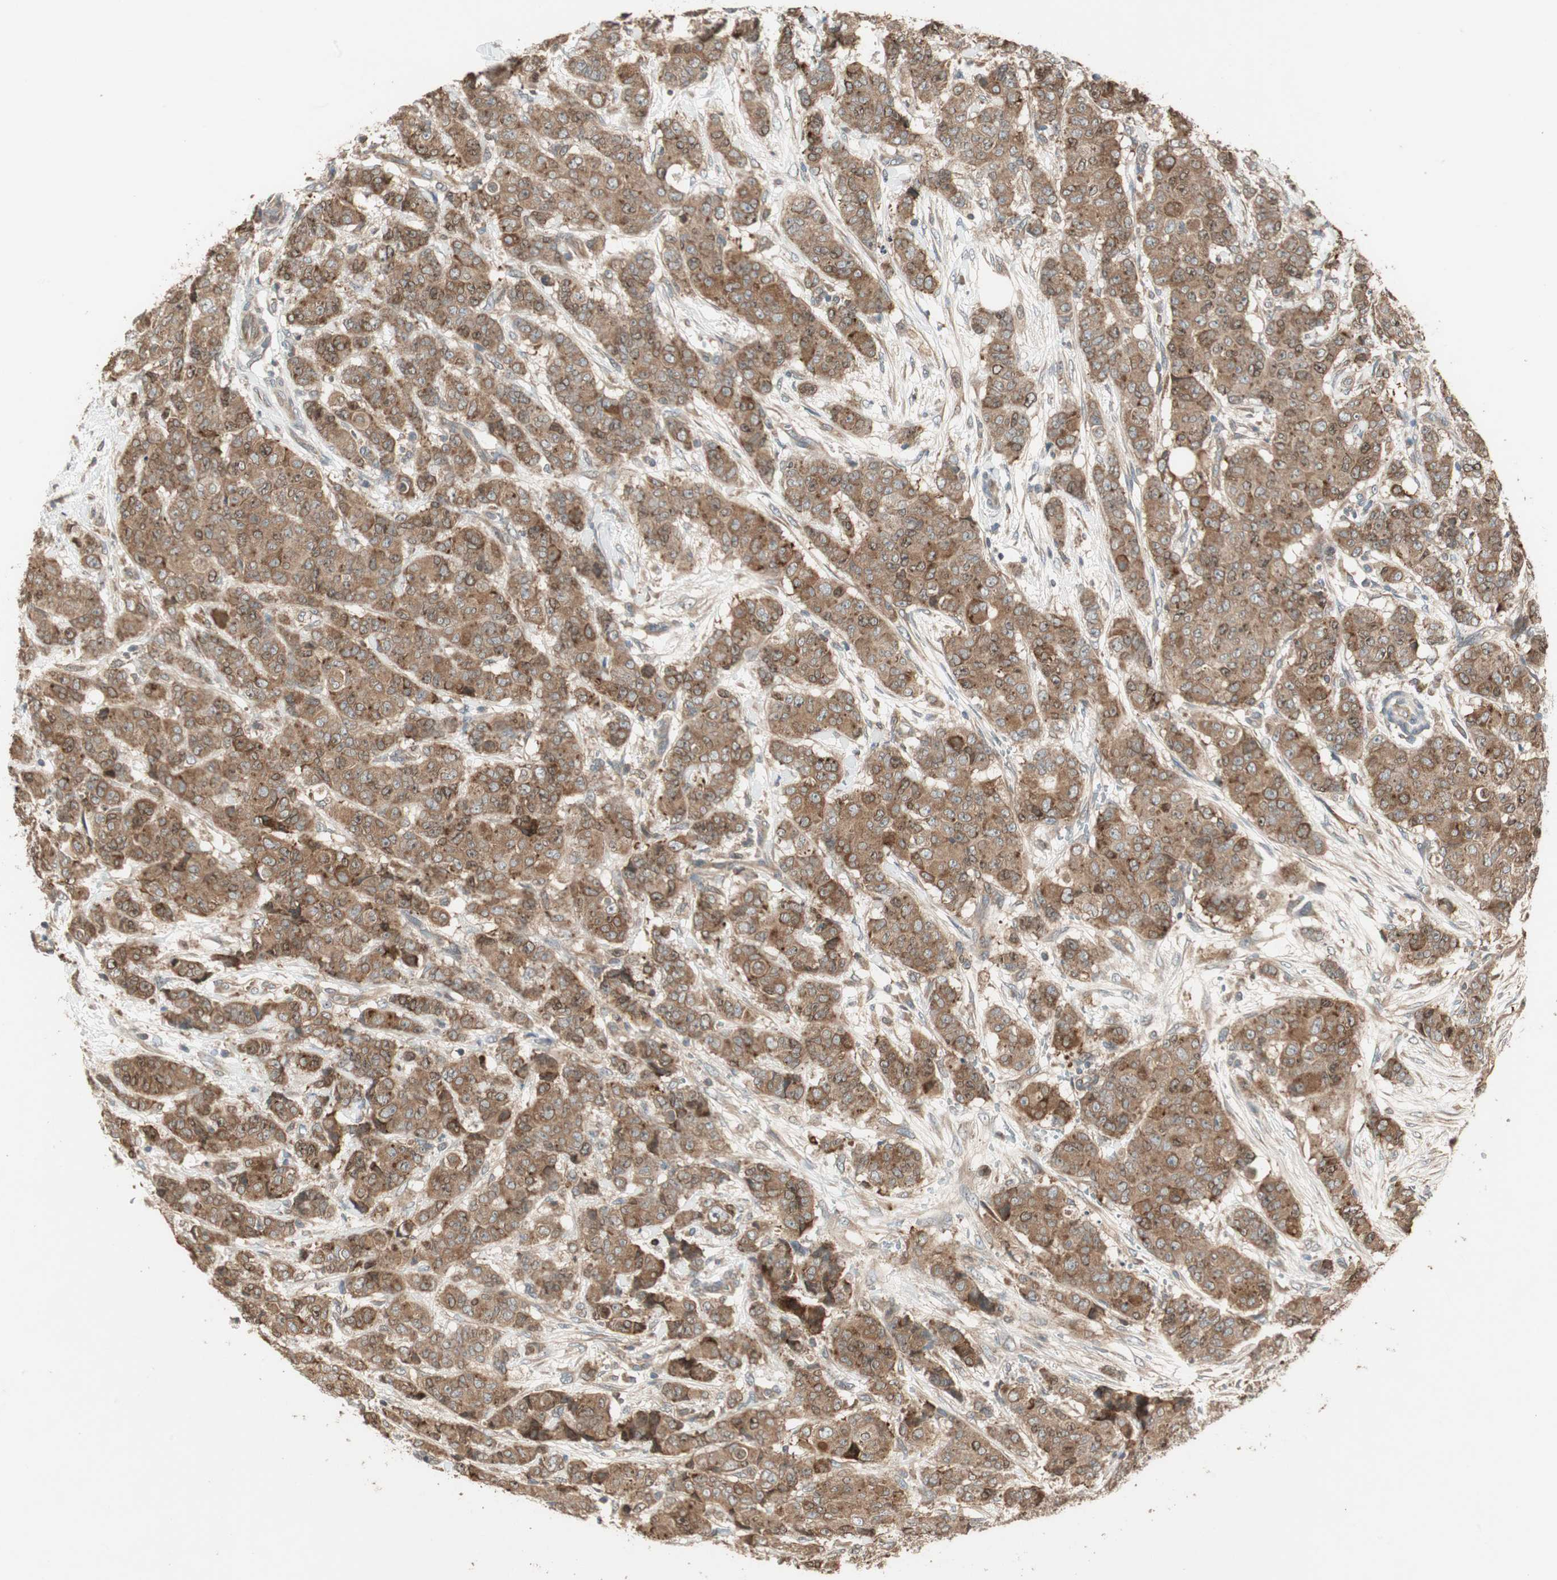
{"staining": {"intensity": "moderate", "quantity": ">75%", "location": "cytoplasmic/membranous"}, "tissue": "breast cancer", "cell_type": "Tumor cells", "image_type": "cancer", "snomed": [{"axis": "morphology", "description": "Duct carcinoma"}, {"axis": "topography", "description": "Breast"}], "caption": "Immunohistochemical staining of invasive ductal carcinoma (breast) exhibits moderate cytoplasmic/membranous protein expression in about >75% of tumor cells. The staining was performed using DAB (3,3'-diaminobenzidine), with brown indicating positive protein expression. Nuclei are stained blue with hematoxylin.", "gene": "ATP6AP2", "patient": {"sex": "female", "age": 40}}